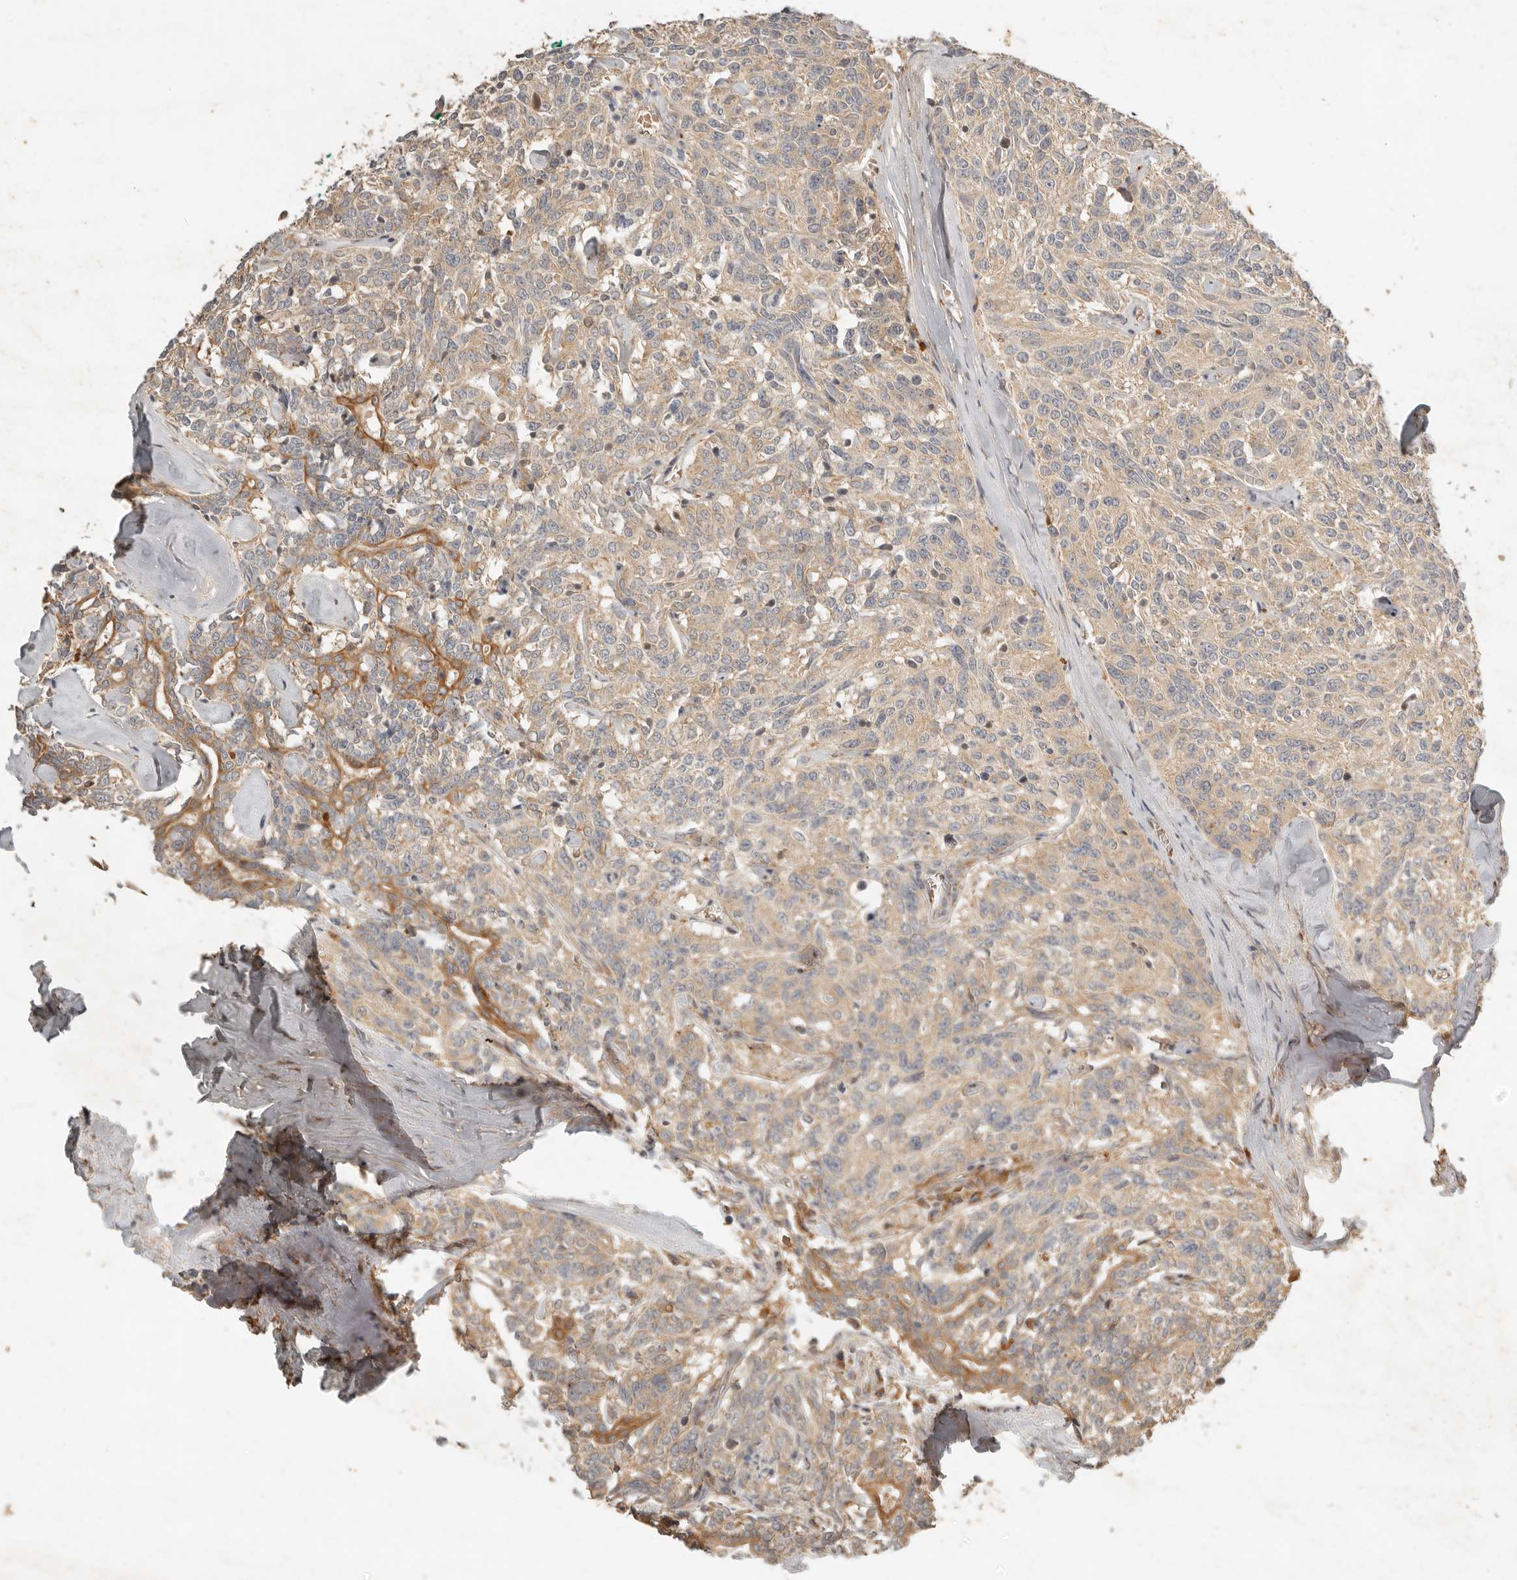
{"staining": {"intensity": "weak", "quantity": ">75%", "location": "cytoplasmic/membranous"}, "tissue": "carcinoid", "cell_type": "Tumor cells", "image_type": "cancer", "snomed": [{"axis": "morphology", "description": "Carcinoid, malignant, NOS"}, {"axis": "topography", "description": "Lung"}], "caption": "Carcinoid stained for a protein demonstrates weak cytoplasmic/membranous positivity in tumor cells. Using DAB (brown) and hematoxylin (blue) stains, captured at high magnification using brightfield microscopy.", "gene": "CLEC4C", "patient": {"sex": "female", "age": 46}}